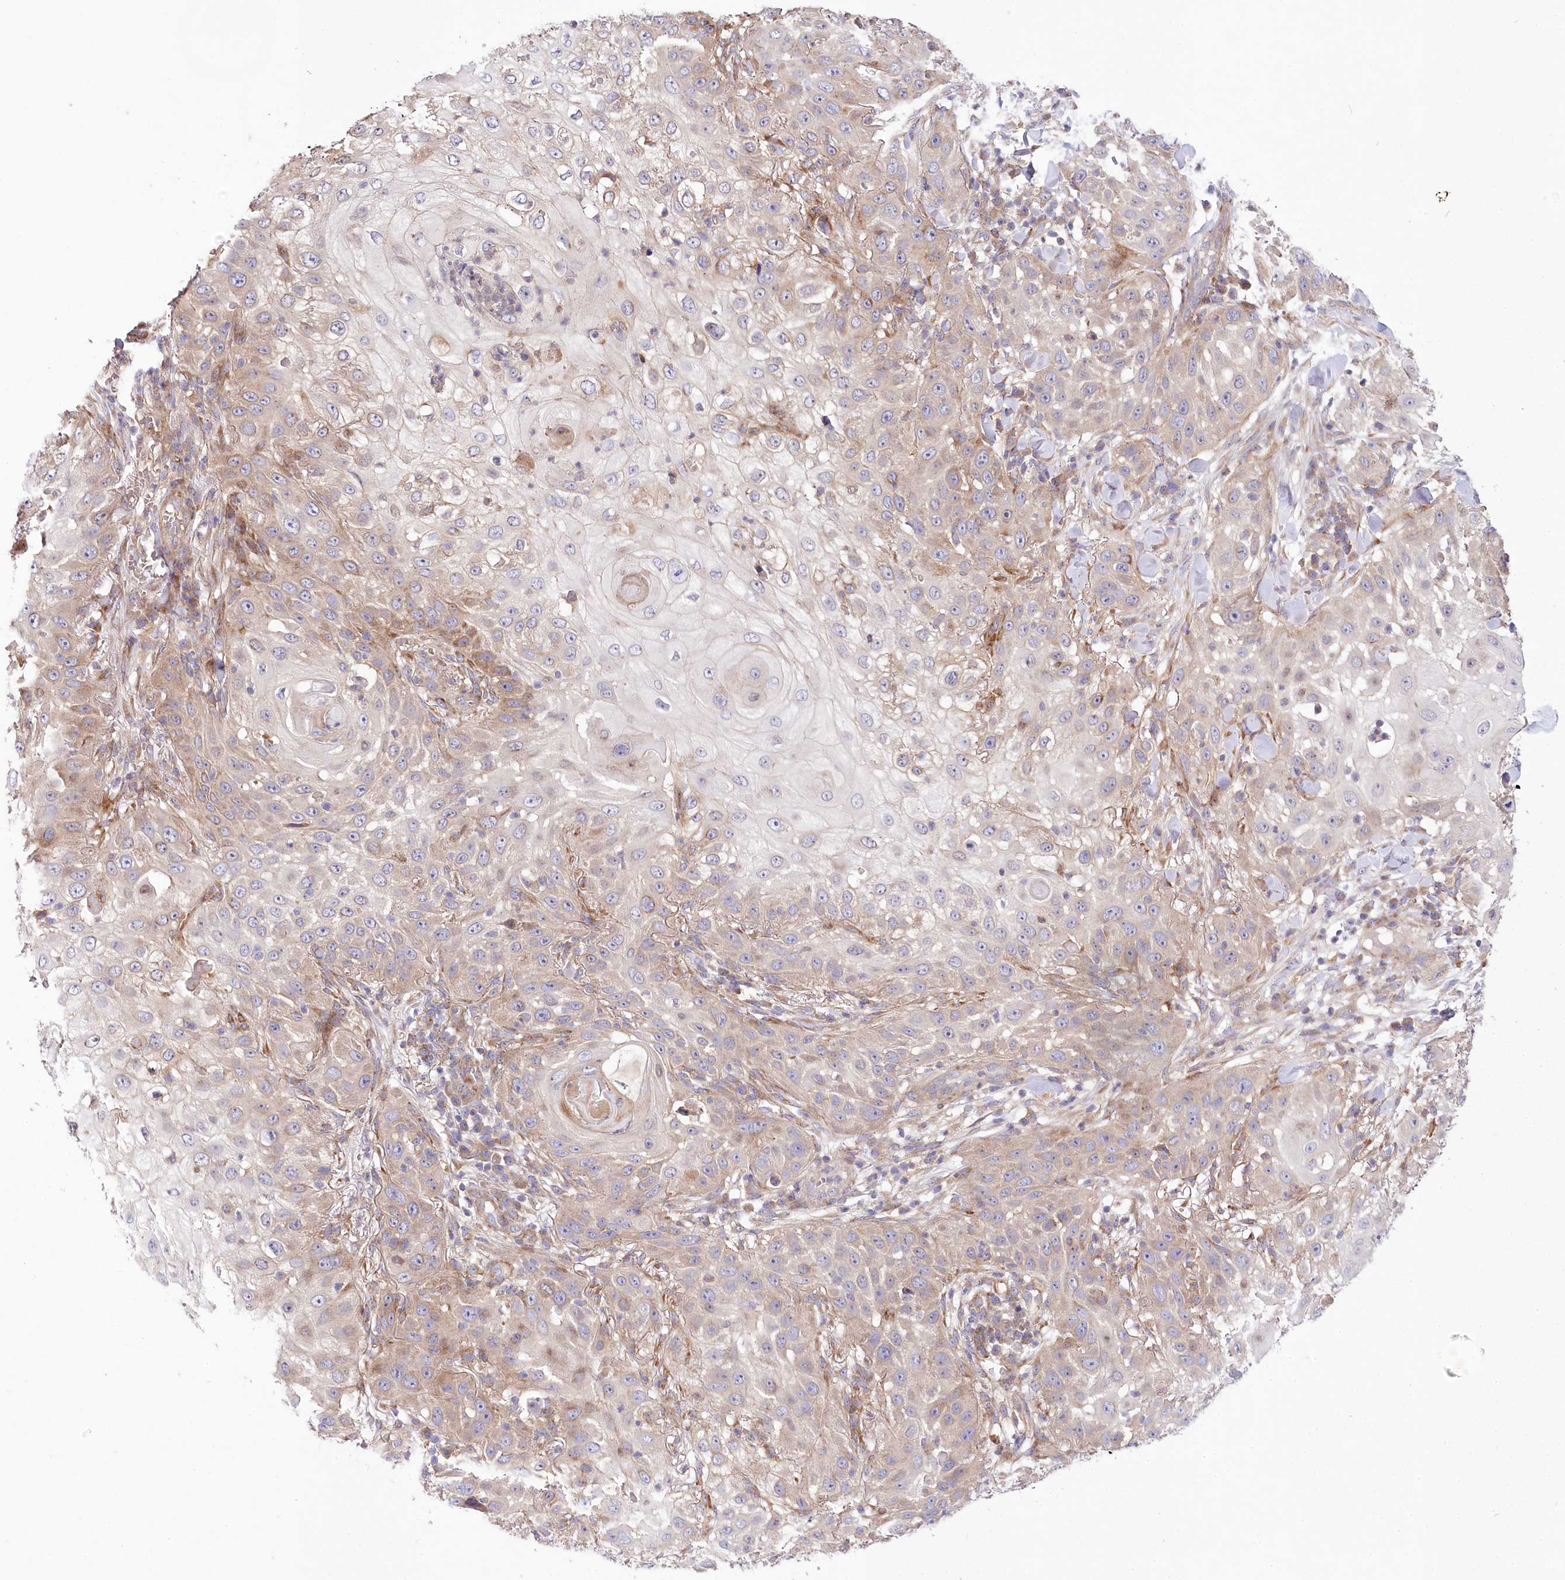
{"staining": {"intensity": "weak", "quantity": "25%-75%", "location": "cytoplasmic/membranous"}, "tissue": "skin cancer", "cell_type": "Tumor cells", "image_type": "cancer", "snomed": [{"axis": "morphology", "description": "Squamous cell carcinoma, NOS"}, {"axis": "topography", "description": "Skin"}], "caption": "Immunohistochemical staining of human skin cancer (squamous cell carcinoma) reveals low levels of weak cytoplasmic/membranous protein expression in about 25%-75% of tumor cells.", "gene": "TRUB1", "patient": {"sex": "female", "age": 44}}